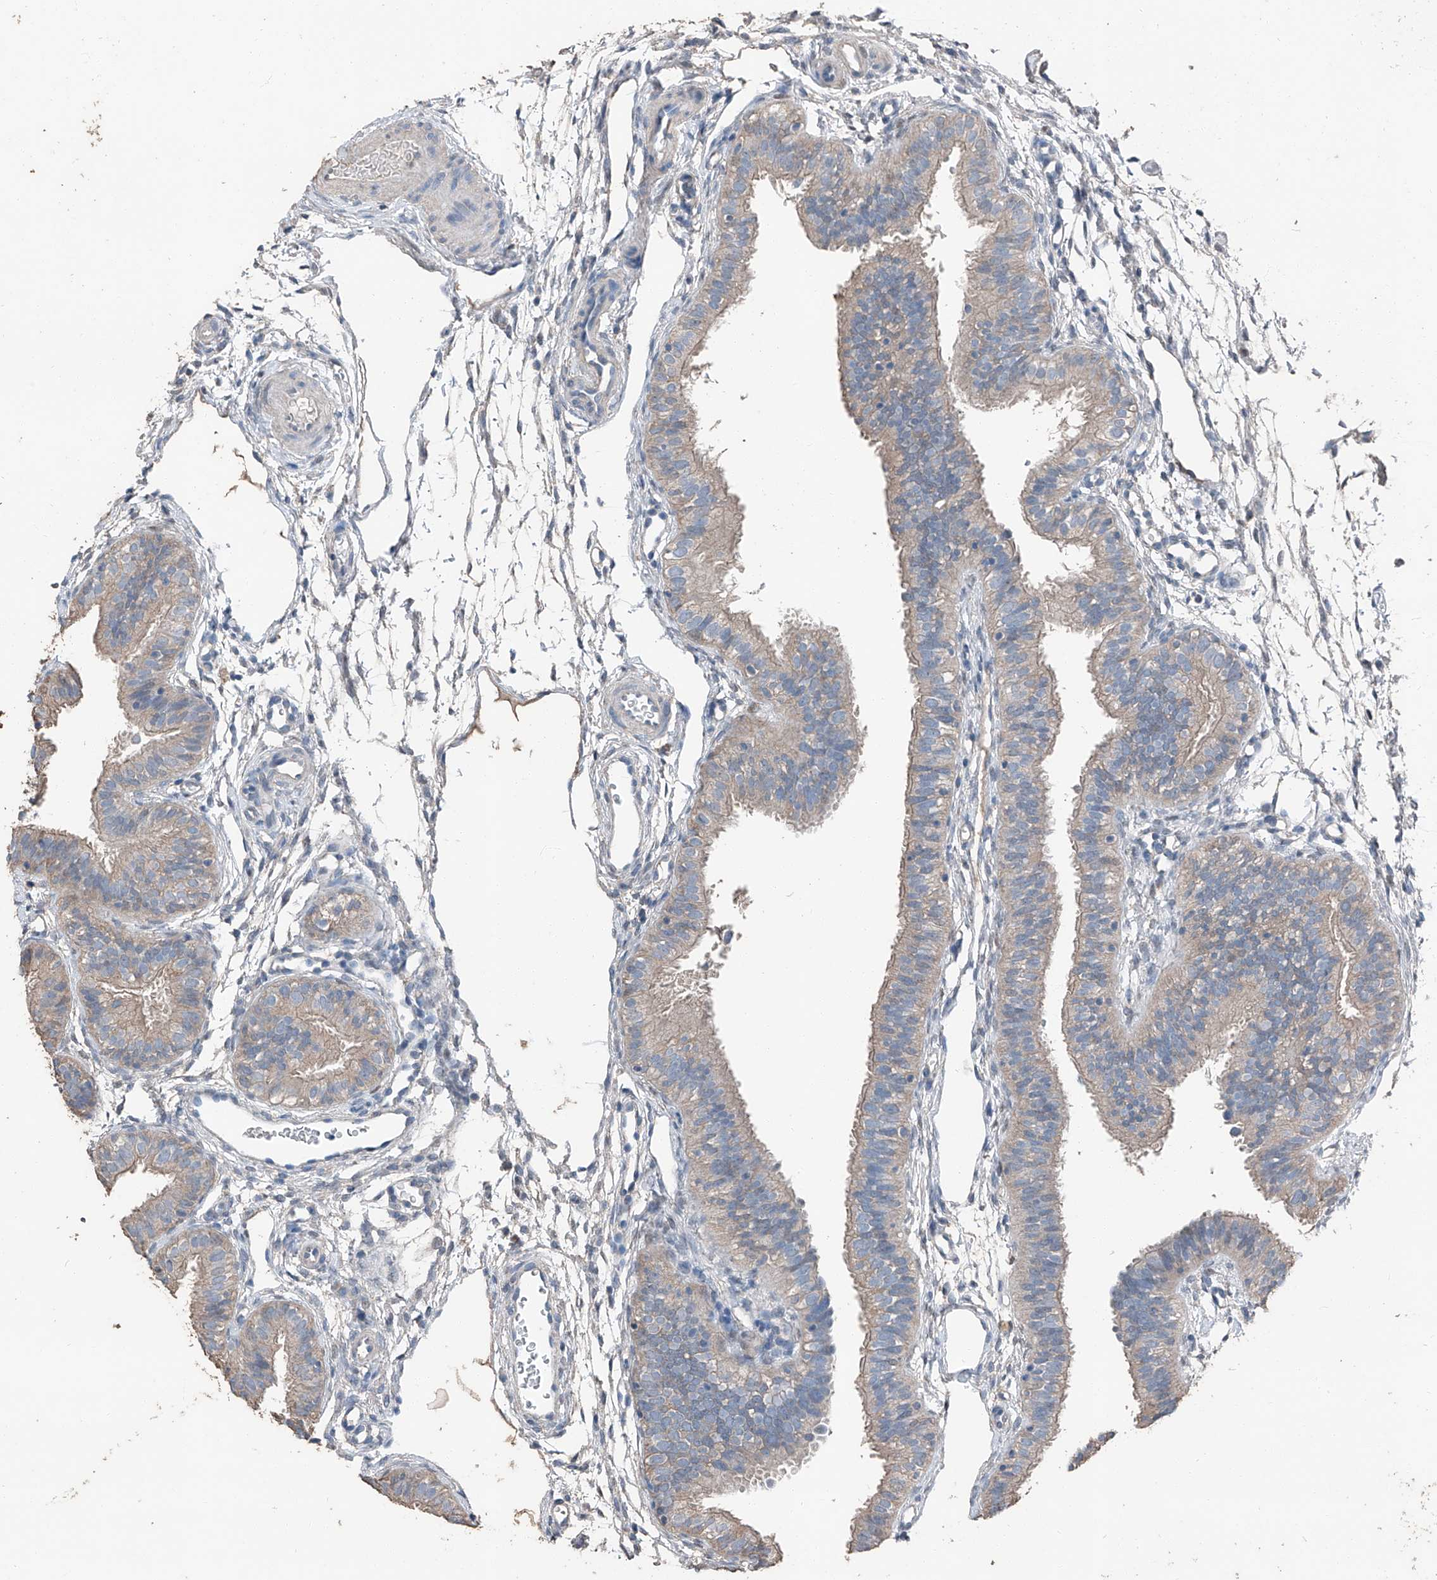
{"staining": {"intensity": "weak", "quantity": "25%-75%", "location": "cytoplasmic/membranous"}, "tissue": "fallopian tube", "cell_type": "Glandular cells", "image_type": "normal", "snomed": [{"axis": "morphology", "description": "Normal tissue, NOS"}, {"axis": "topography", "description": "Fallopian tube"}], "caption": "IHC of unremarkable fallopian tube exhibits low levels of weak cytoplasmic/membranous expression in about 25%-75% of glandular cells.", "gene": "MAMLD1", "patient": {"sex": "female", "age": 35}}